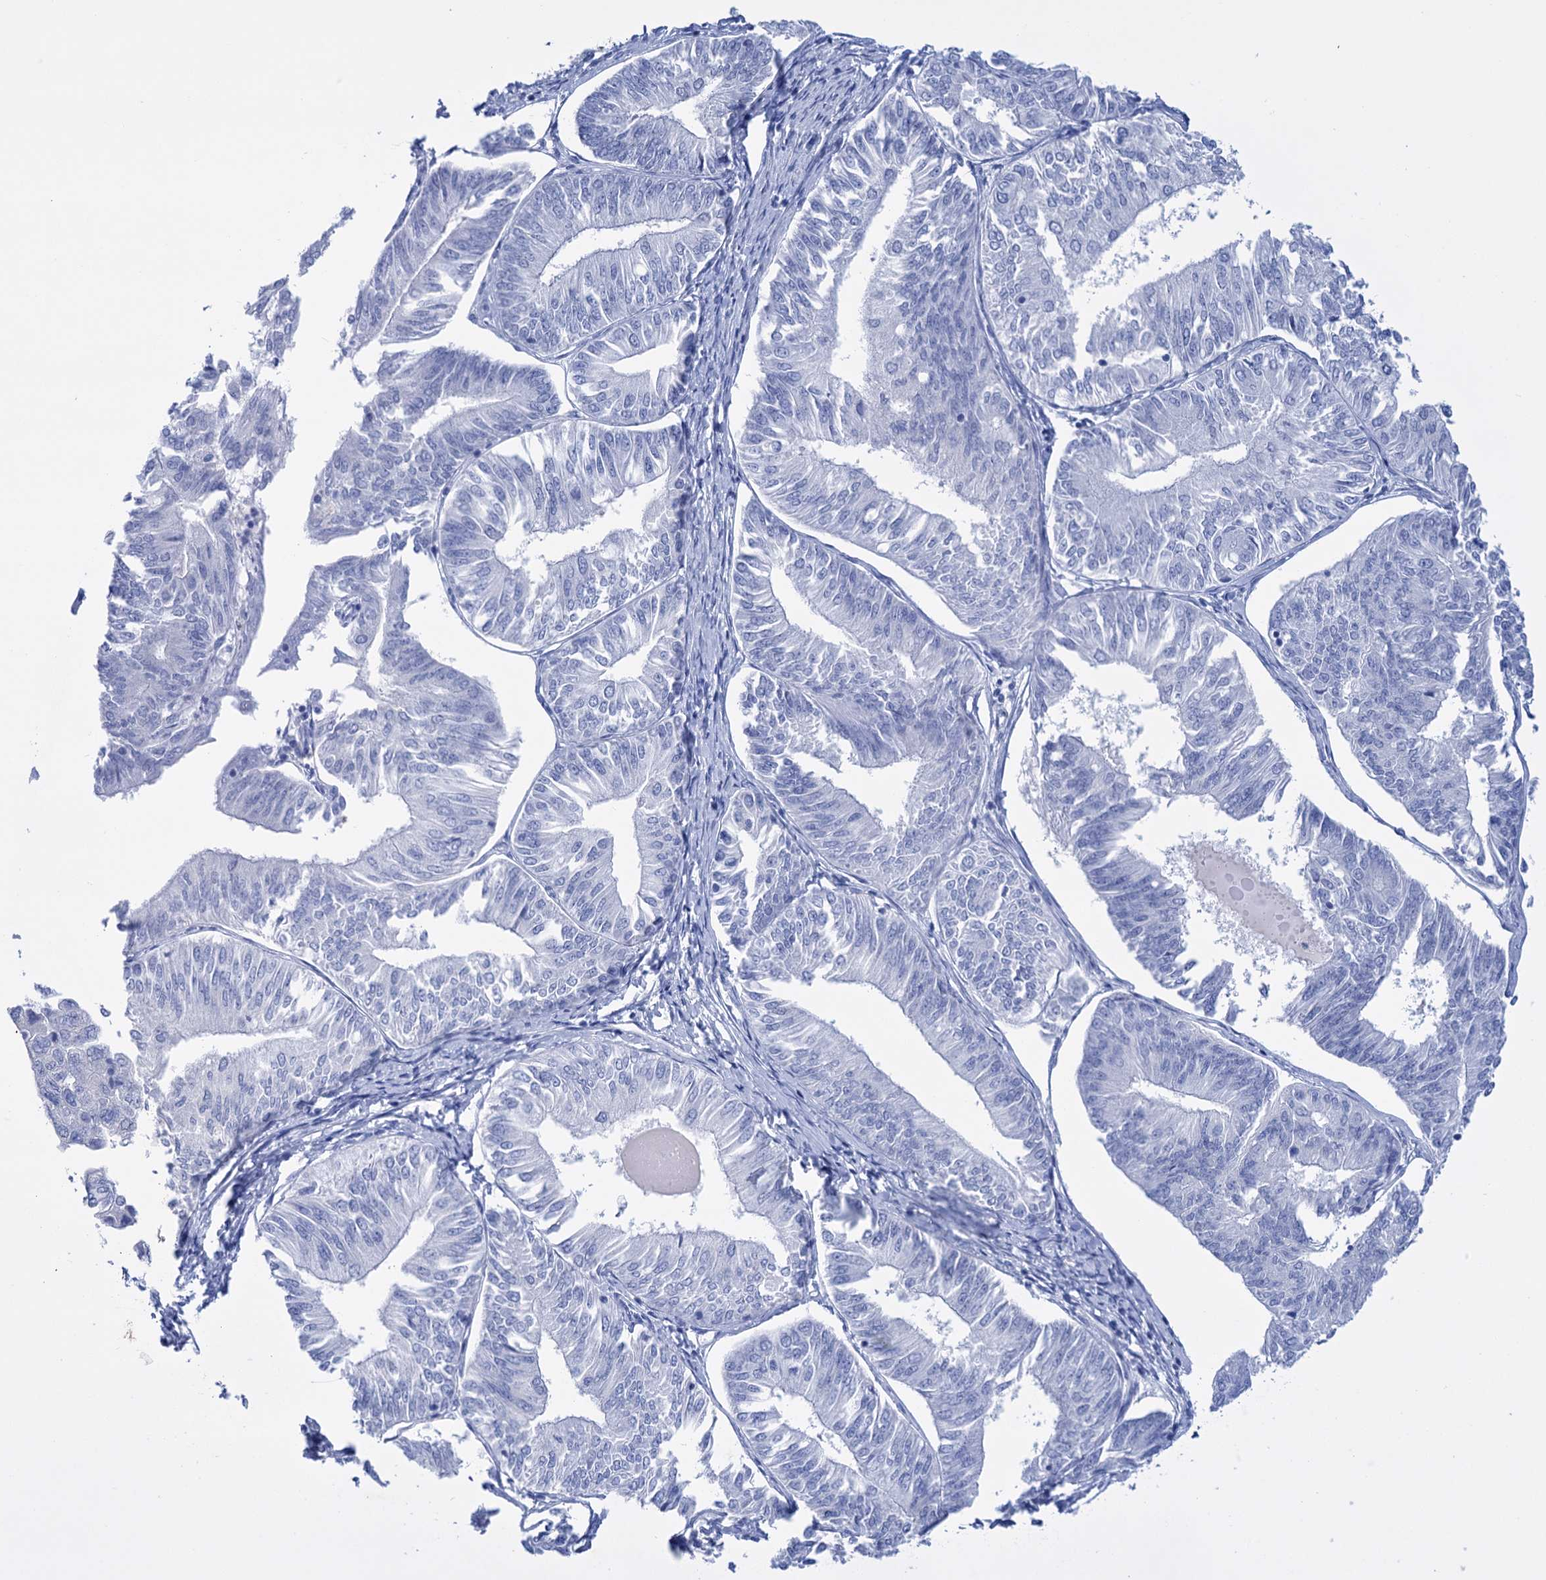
{"staining": {"intensity": "negative", "quantity": "none", "location": "none"}, "tissue": "endometrial cancer", "cell_type": "Tumor cells", "image_type": "cancer", "snomed": [{"axis": "morphology", "description": "Adenocarcinoma, NOS"}, {"axis": "topography", "description": "Endometrium"}], "caption": "An immunohistochemistry (IHC) micrograph of endometrial adenocarcinoma is shown. There is no staining in tumor cells of endometrial adenocarcinoma. (Immunohistochemistry (ihc), brightfield microscopy, high magnification).", "gene": "FBXW12", "patient": {"sex": "female", "age": 58}}